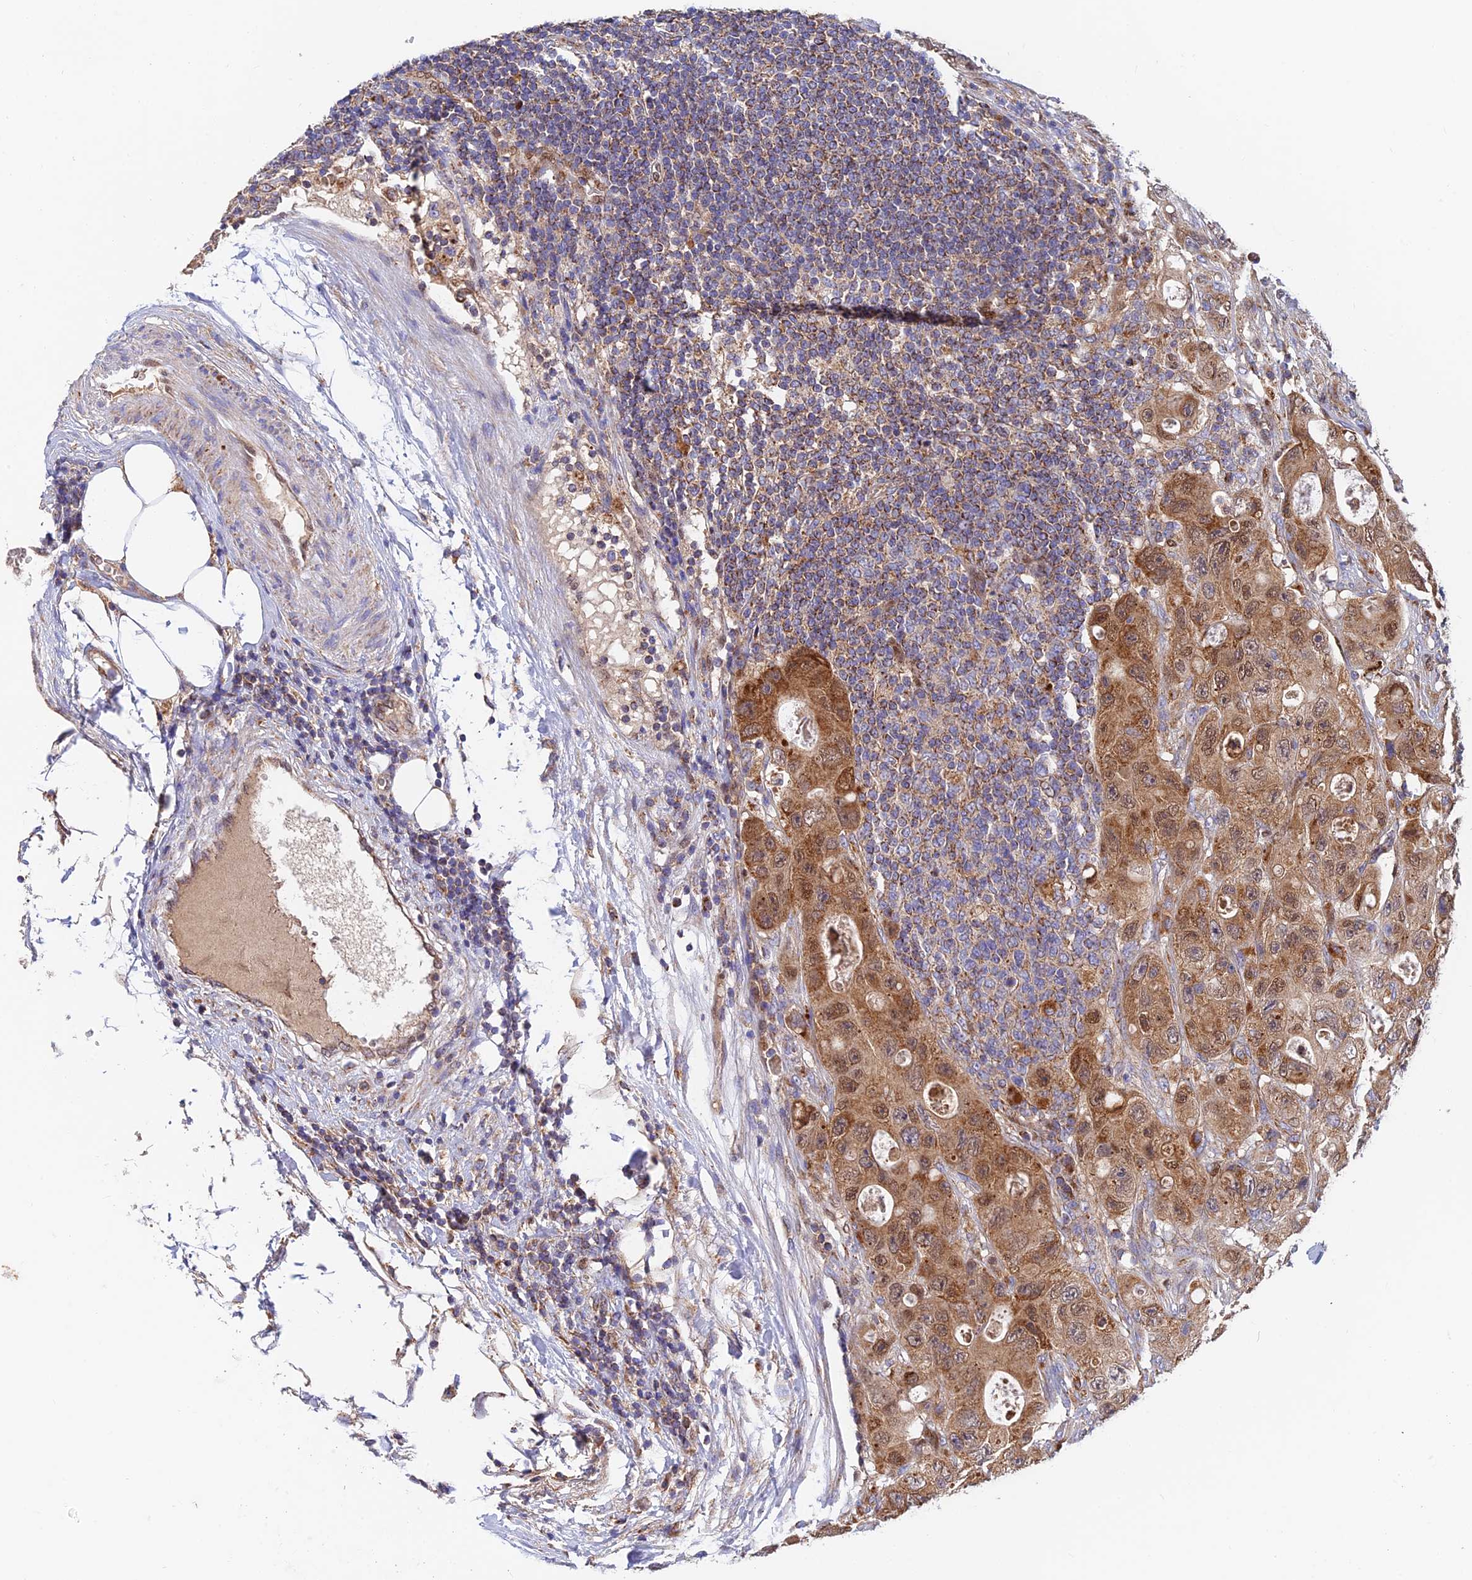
{"staining": {"intensity": "moderate", "quantity": ">75%", "location": "cytoplasmic/membranous"}, "tissue": "colorectal cancer", "cell_type": "Tumor cells", "image_type": "cancer", "snomed": [{"axis": "morphology", "description": "Adenocarcinoma, NOS"}, {"axis": "topography", "description": "Colon"}], "caption": "There is medium levels of moderate cytoplasmic/membranous staining in tumor cells of colorectal adenocarcinoma, as demonstrated by immunohistochemical staining (brown color).", "gene": "PODNL1", "patient": {"sex": "female", "age": 46}}